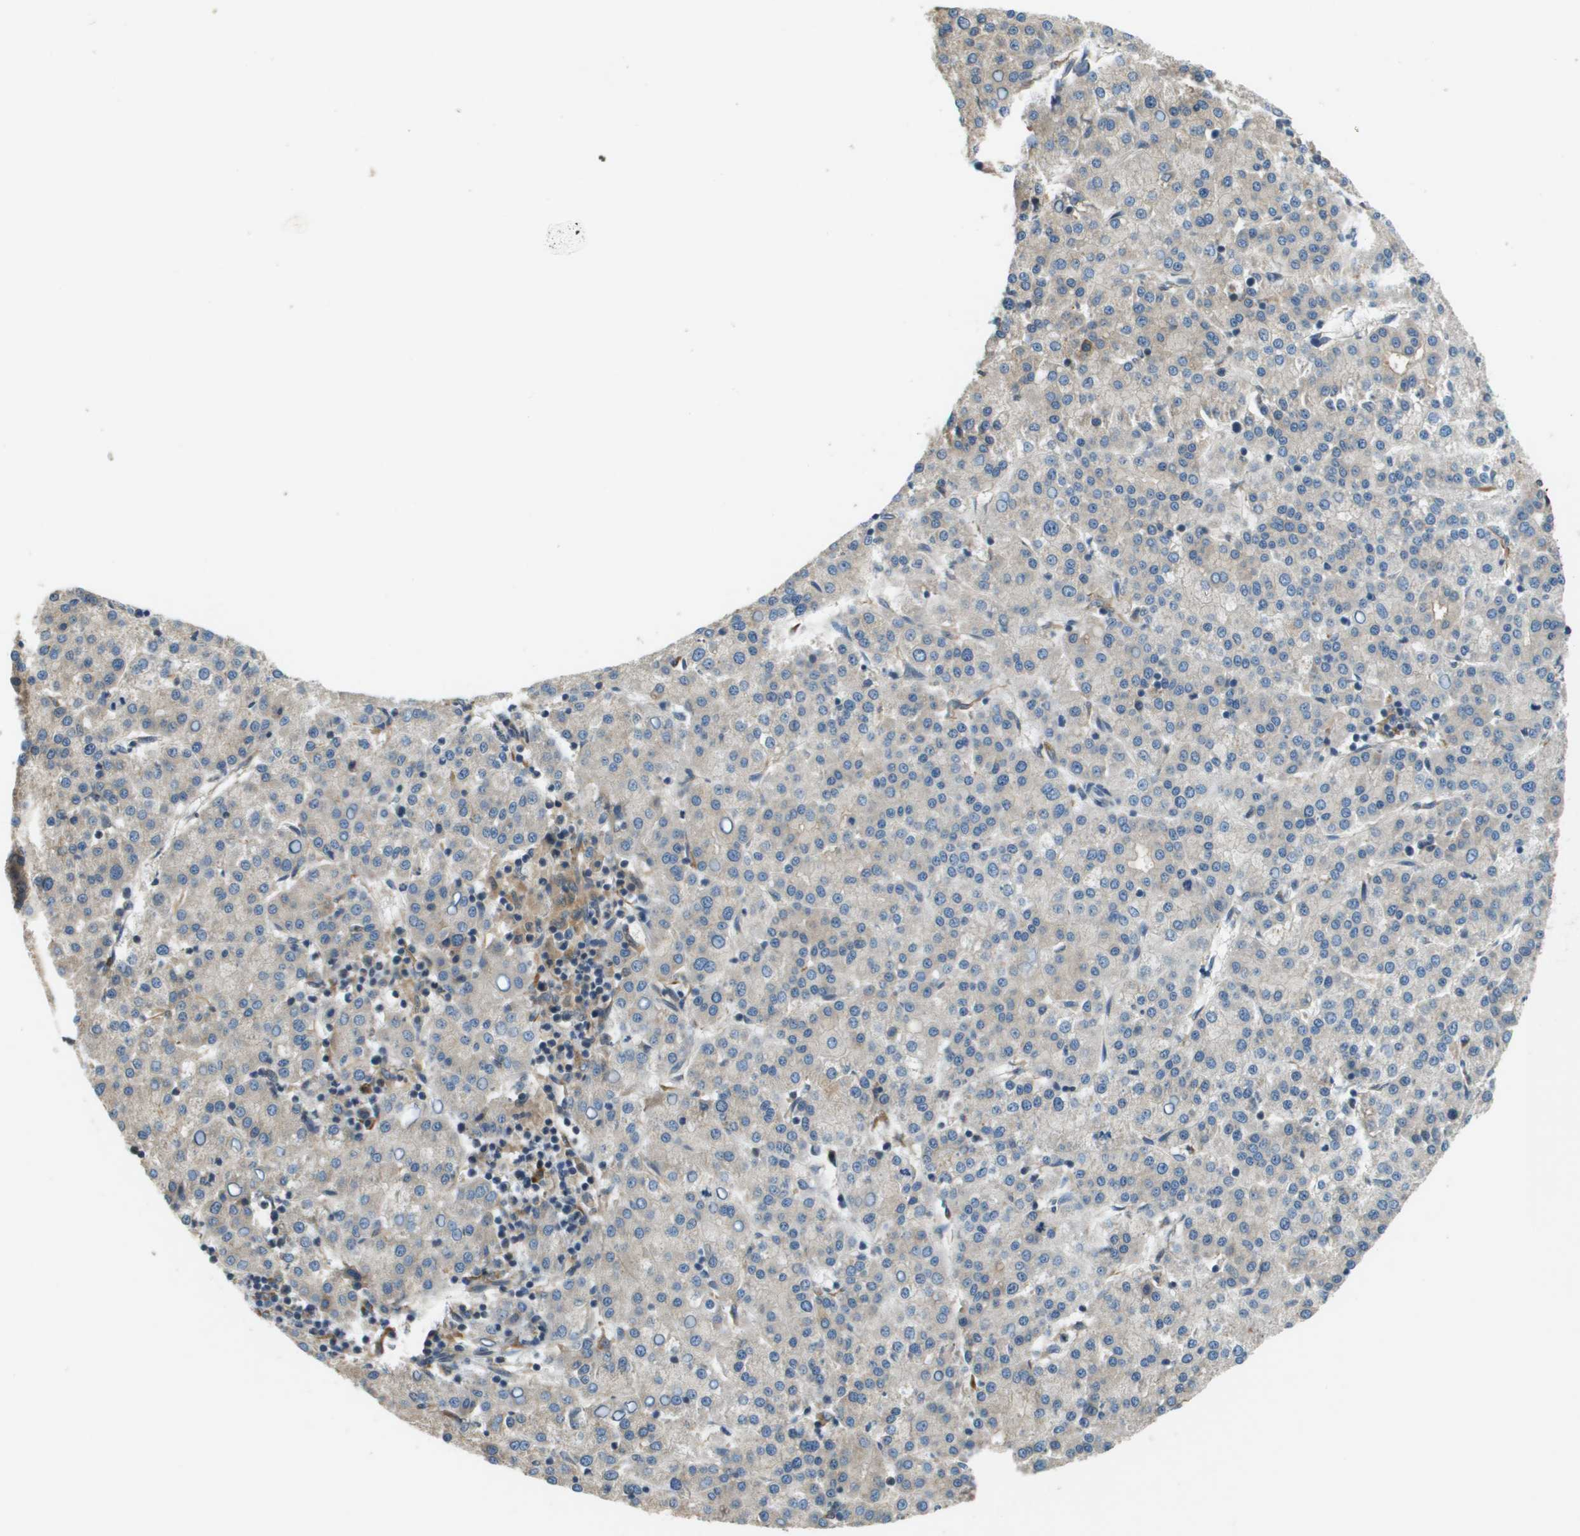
{"staining": {"intensity": "negative", "quantity": "none", "location": "none"}, "tissue": "liver cancer", "cell_type": "Tumor cells", "image_type": "cancer", "snomed": [{"axis": "morphology", "description": "Carcinoma, Hepatocellular, NOS"}, {"axis": "topography", "description": "Liver"}], "caption": "Immunohistochemistry (IHC) micrograph of neoplastic tissue: human liver hepatocellular carcinoma stained with DAB (3,3'-diaminobenzidine) displays no significant protein staining in tumor cells. (DAB IHC, high magnification).", "gene": "SAMSN1", "patient": {"sex": "female", "age": 58}}